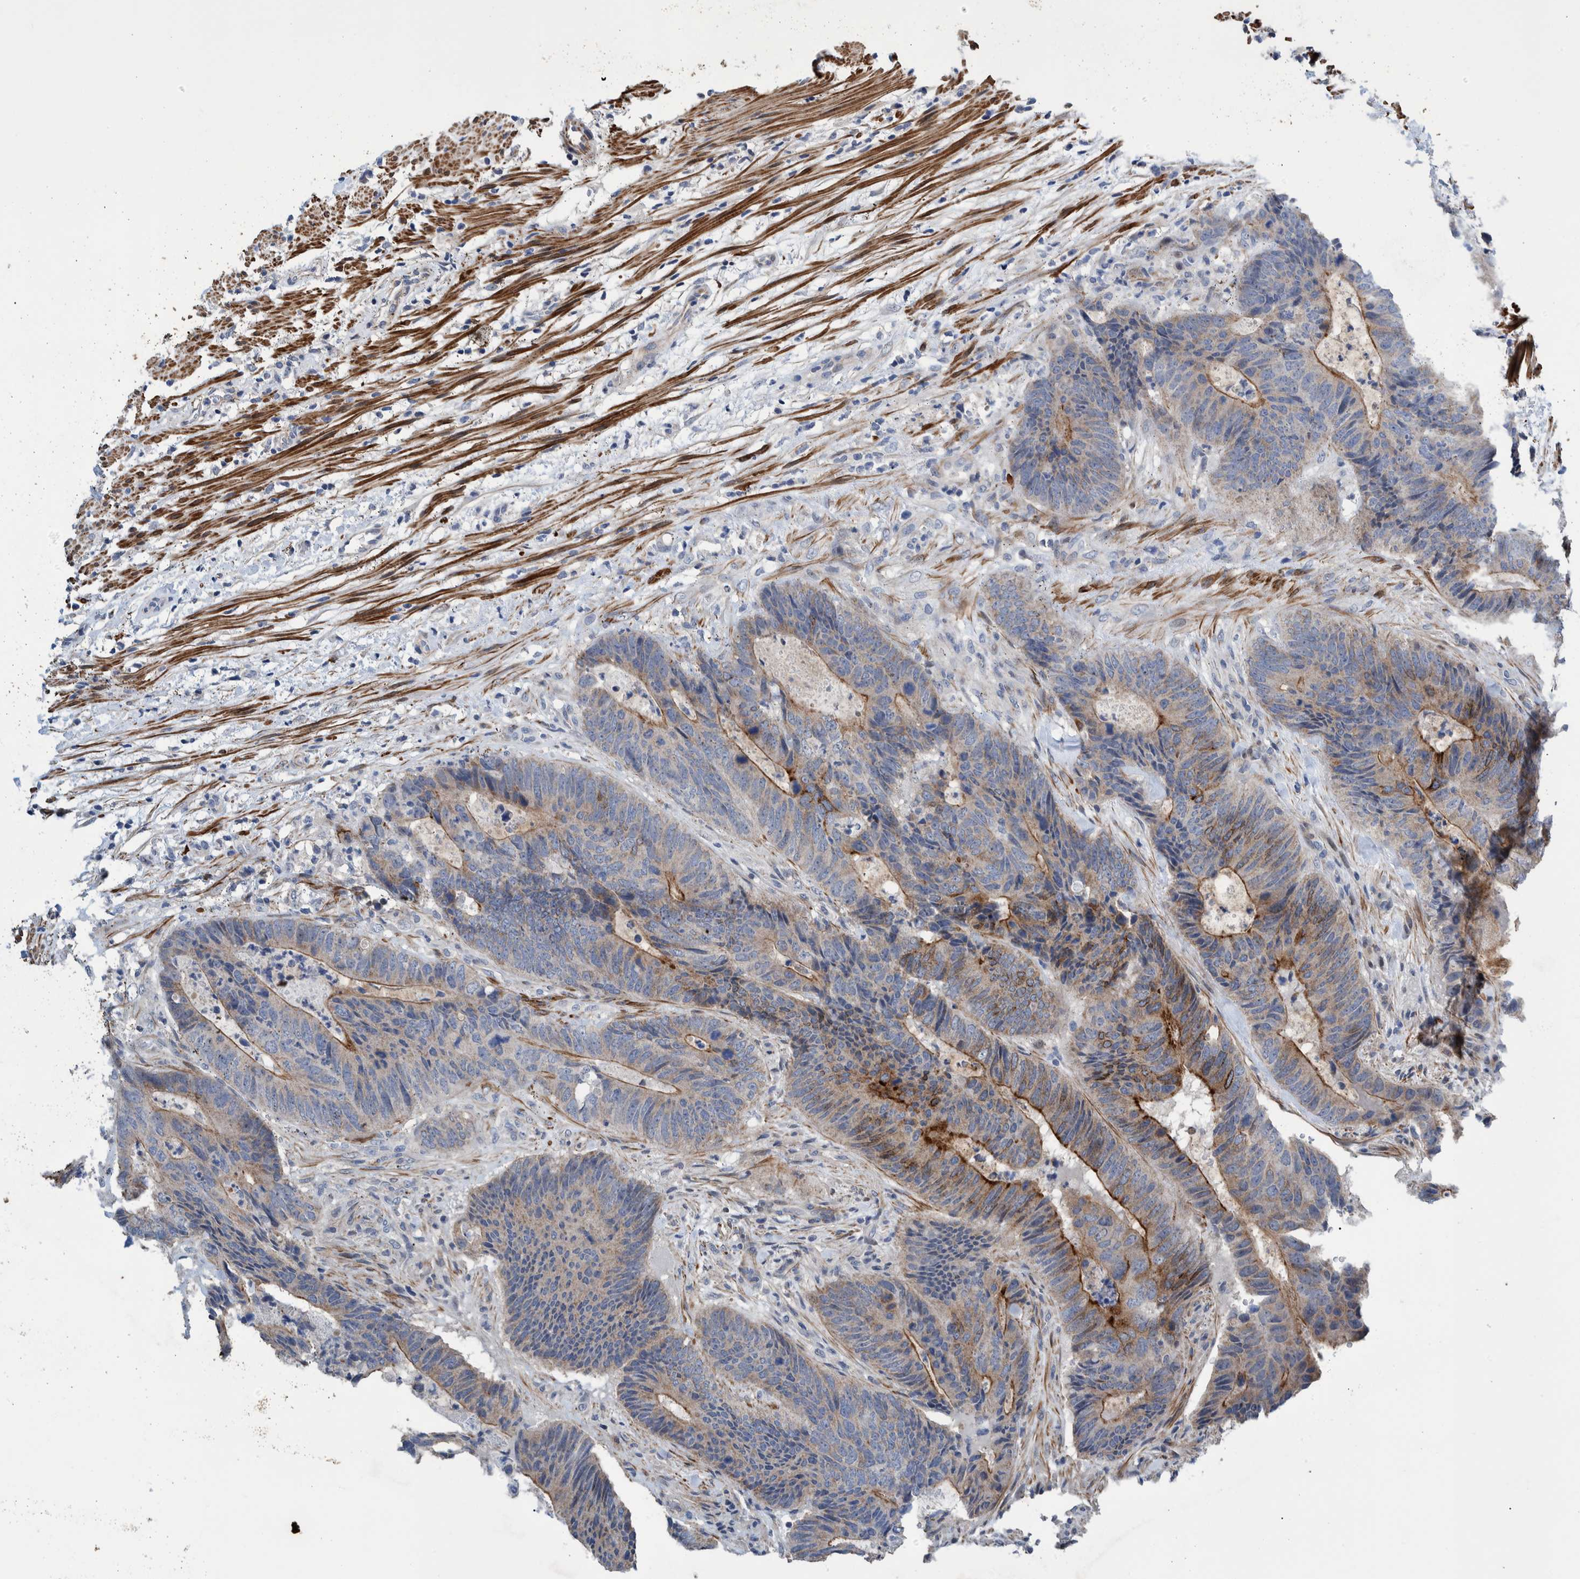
{"staining": {"intensity": "moderate", "quantity": "25%-75%", "location": "cytoplasmic/membranous"}, "tissue": "colorectal cancer", "cell_type": "Tumor cells", "image_type": "cancer", "snomed": [{"axis": "morphology", "description": "Adenocarcinoma, NOS"}, {"axis": "topography", "description": "Colon"}], "caption": "Protein expression analysis of colorectal cancer (adenocarcinoma) displays moderate cytoplasmic/membranous positivity in about 25%-75% of tumor cells. (DAB IHC with brightfield microscopy, high magnification).", "gene": "MKS1", "patient": {"sex": "male", "age": 56}}